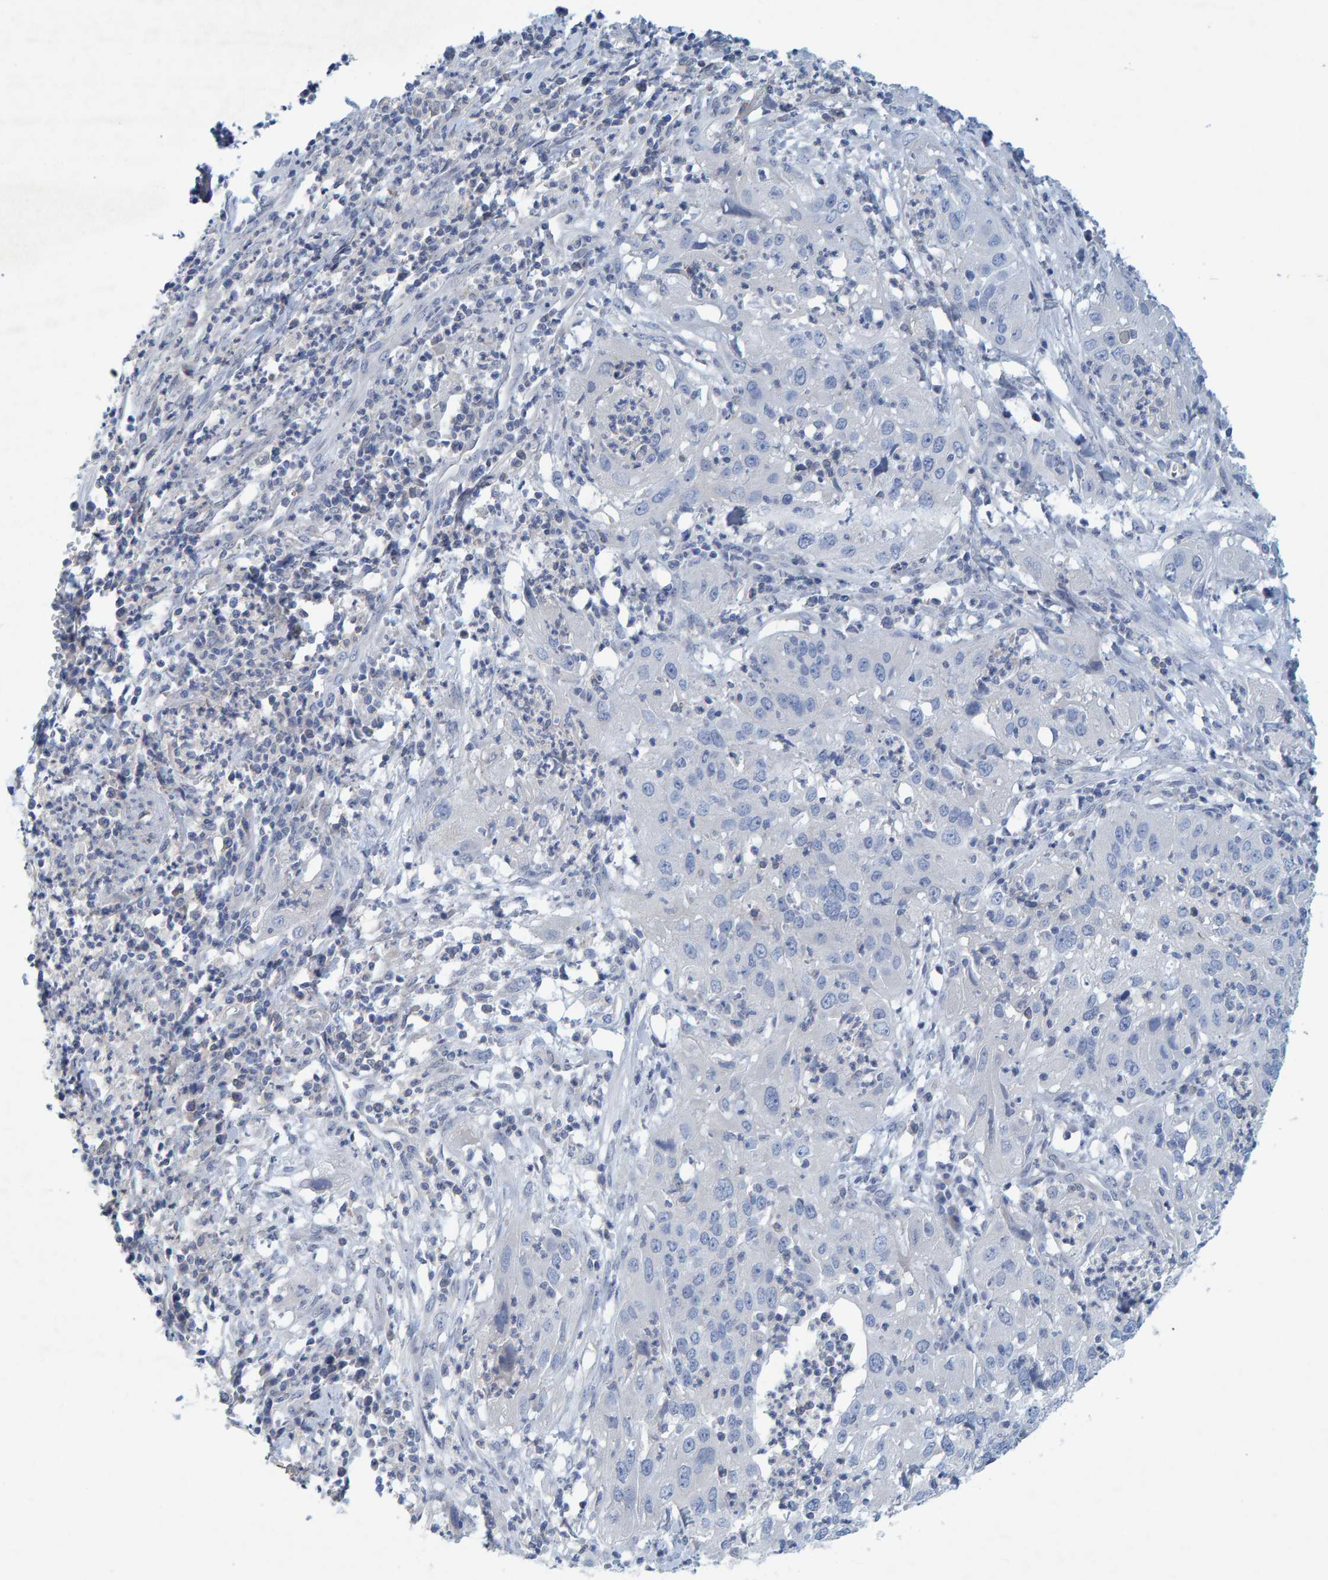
{"staining": {"intensity": "negative", "quantity": "none", "location": "none"}, "tissue": "cervical cancer", "cell_type": "Tumor cells", "image_type": "cancer", "snomed": [{"axis": "morphology", "description": "Squamous cell carcinoma, NOS"}, {"axis": "topography", "description": "Cervix"}], "caption": "DAB immunohistochemical staining of human squamous cell carcinoma (cervical) reveals no significant staining in tumor cells.", "gene": "ALAD", "patient": {"sex": "female", "age": 32}}